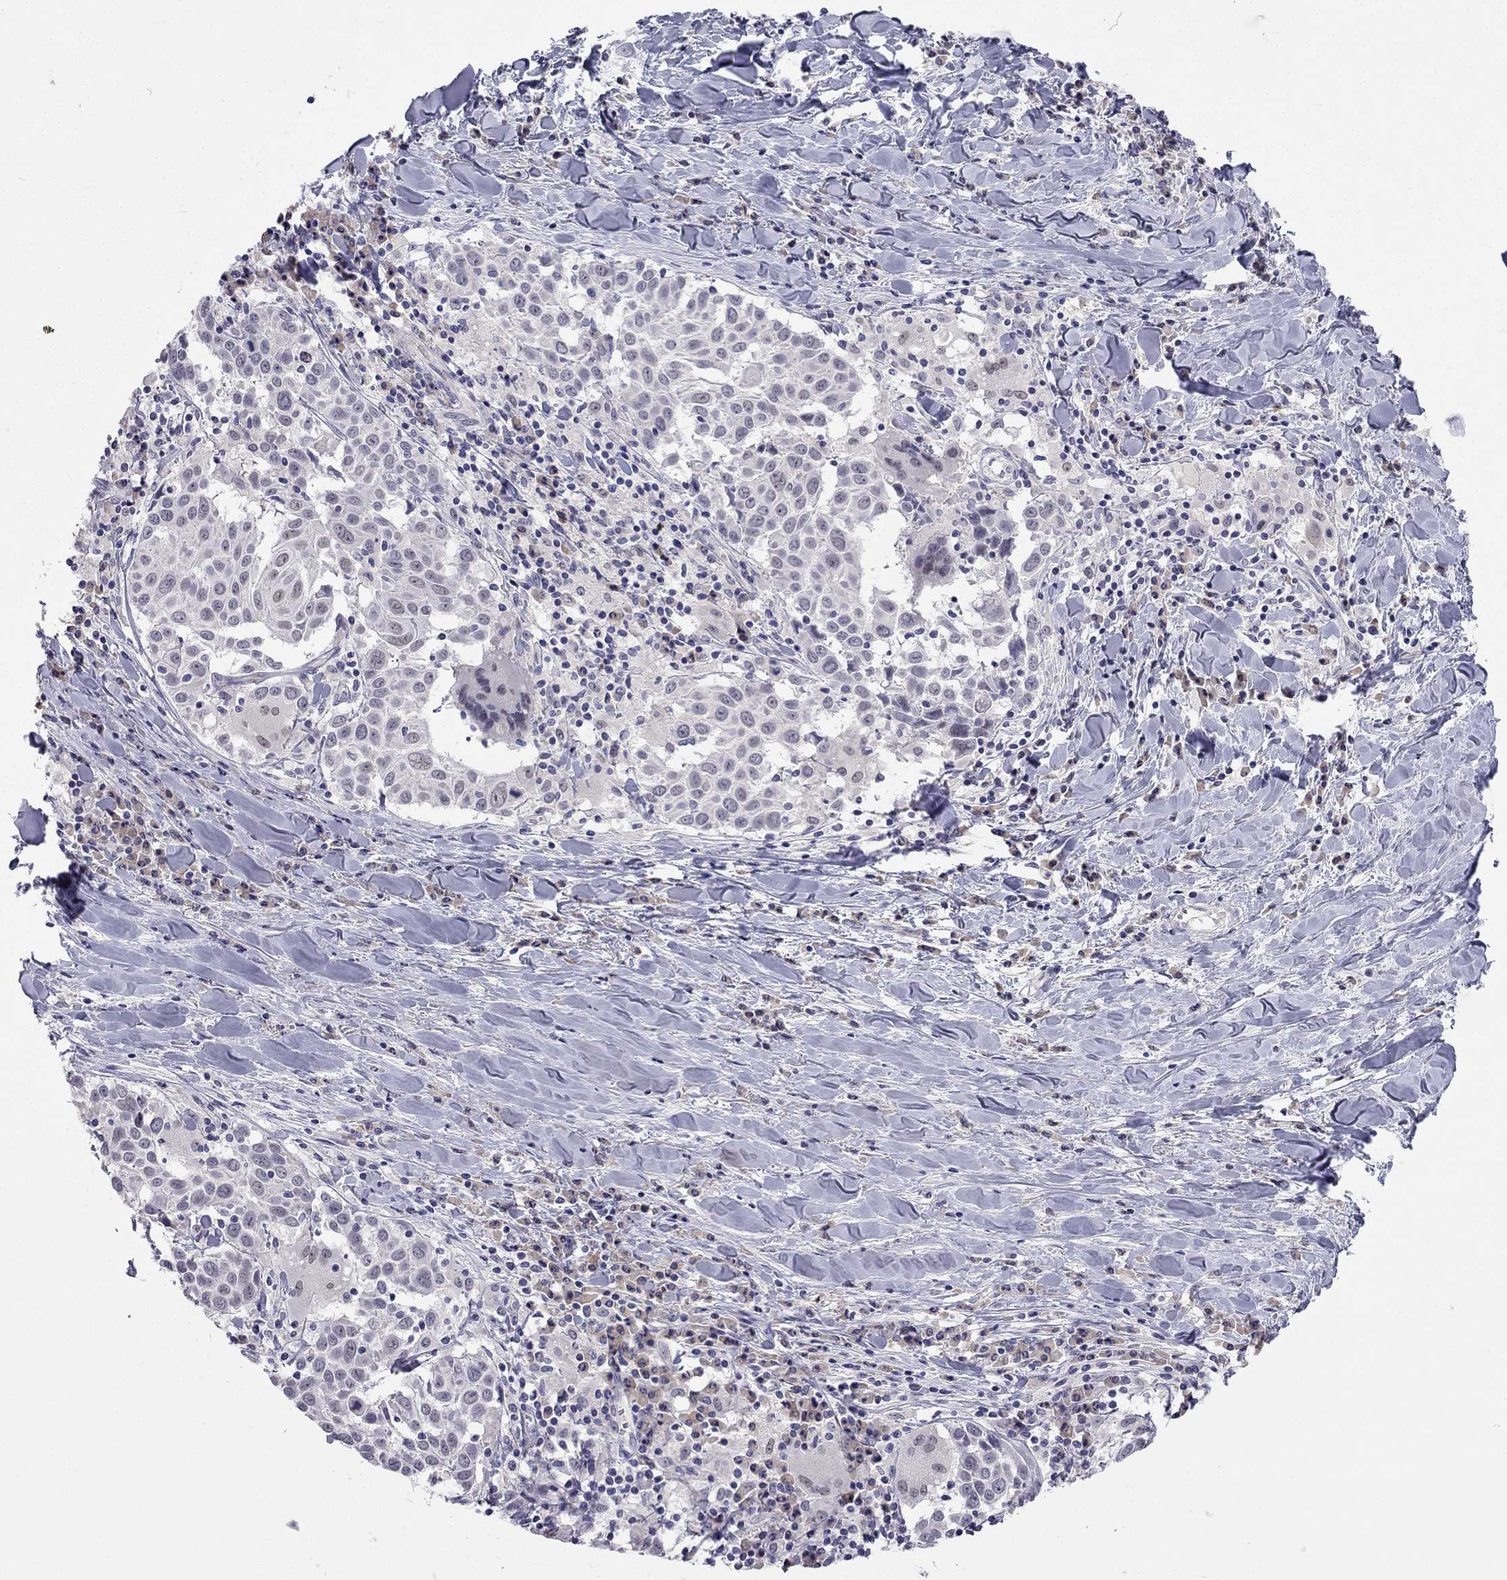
{"staining": {"intensity": "negative", "quantity": "none", "location": "none"}, "tissue": "lung cancer", "cell_type": "Tumor cells", "image_type": "cancer", "snomed": [{"axis": "morphology", "description": "Squamous cell carcinoma, NOS"}, {"axis": "topography", "description": "Lung"}], "caption": "This image is of squamous cell carcinoma (lung) stained with IHC to label a protein in brown with the nuclei are counter-stained blue. There is no expression in tumor cells.", "gene": "C16orf89", "patient": {"sex": "male", "age": 57}}